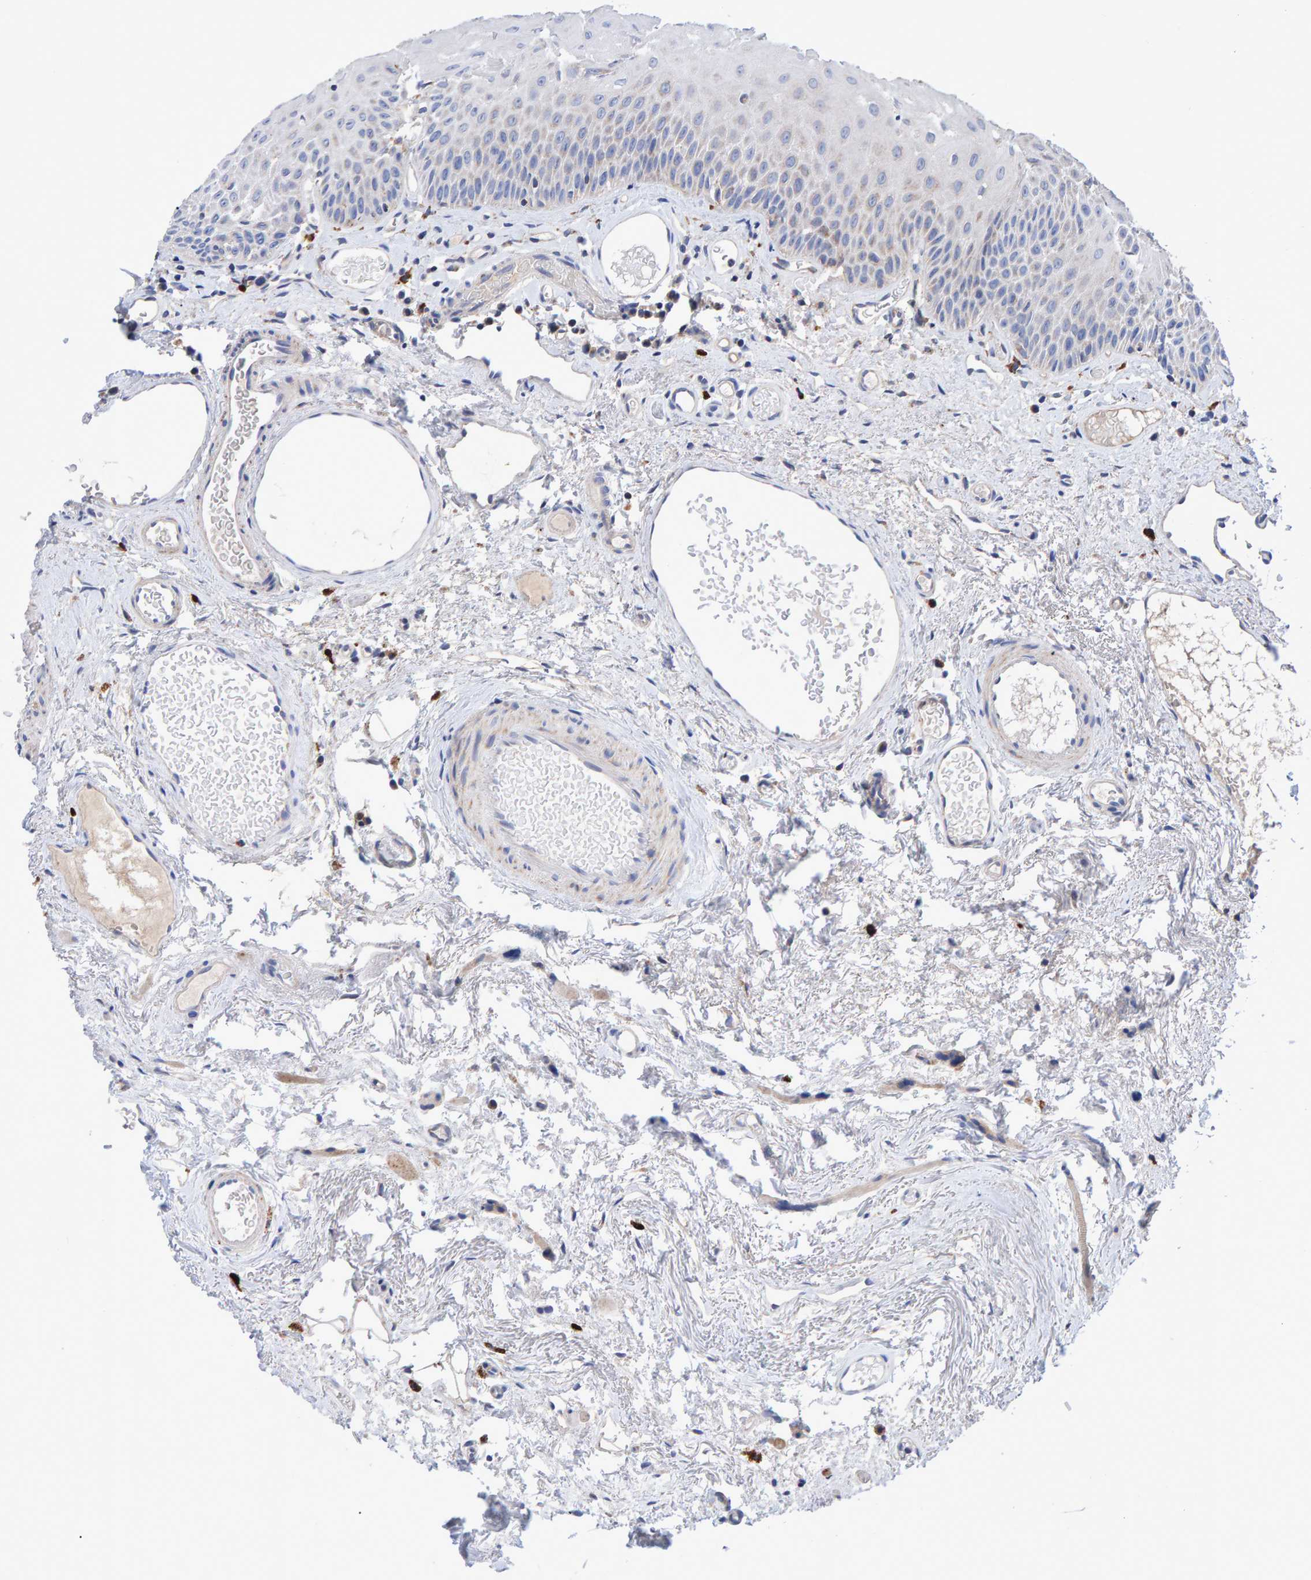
{"staining": {"intensity": "weak", "quantity": "25%-75%", "location": "cytoplasmic/membranous"}, "tissue": "oral mucosa", "cell_type": "Squamous epithelial cells", "image_type": "normal", "snomed": [{"axis": "morphology", "description": "Normal tissue, NOS"}, {"axis": "topography", "description": "Skeletal muscle"}, {"axis": "topography", "description": "Oral tissue"}, {"axis": "topography", "description": "Peripheral nerve tissue"}], "caption": "Immunohistochemical staining of unremarkable human oral mucosa exhibits weak cytoplasmic/membranous protein staining in about 25%-75% of squamous epithelial cells. The staining was performed using DAB, with brown indicating positive protein expression. Nuclei are stained blue with hematoxylin.", "gene": "EFR3A", "patient": {"sex": "female", "age": 84}}